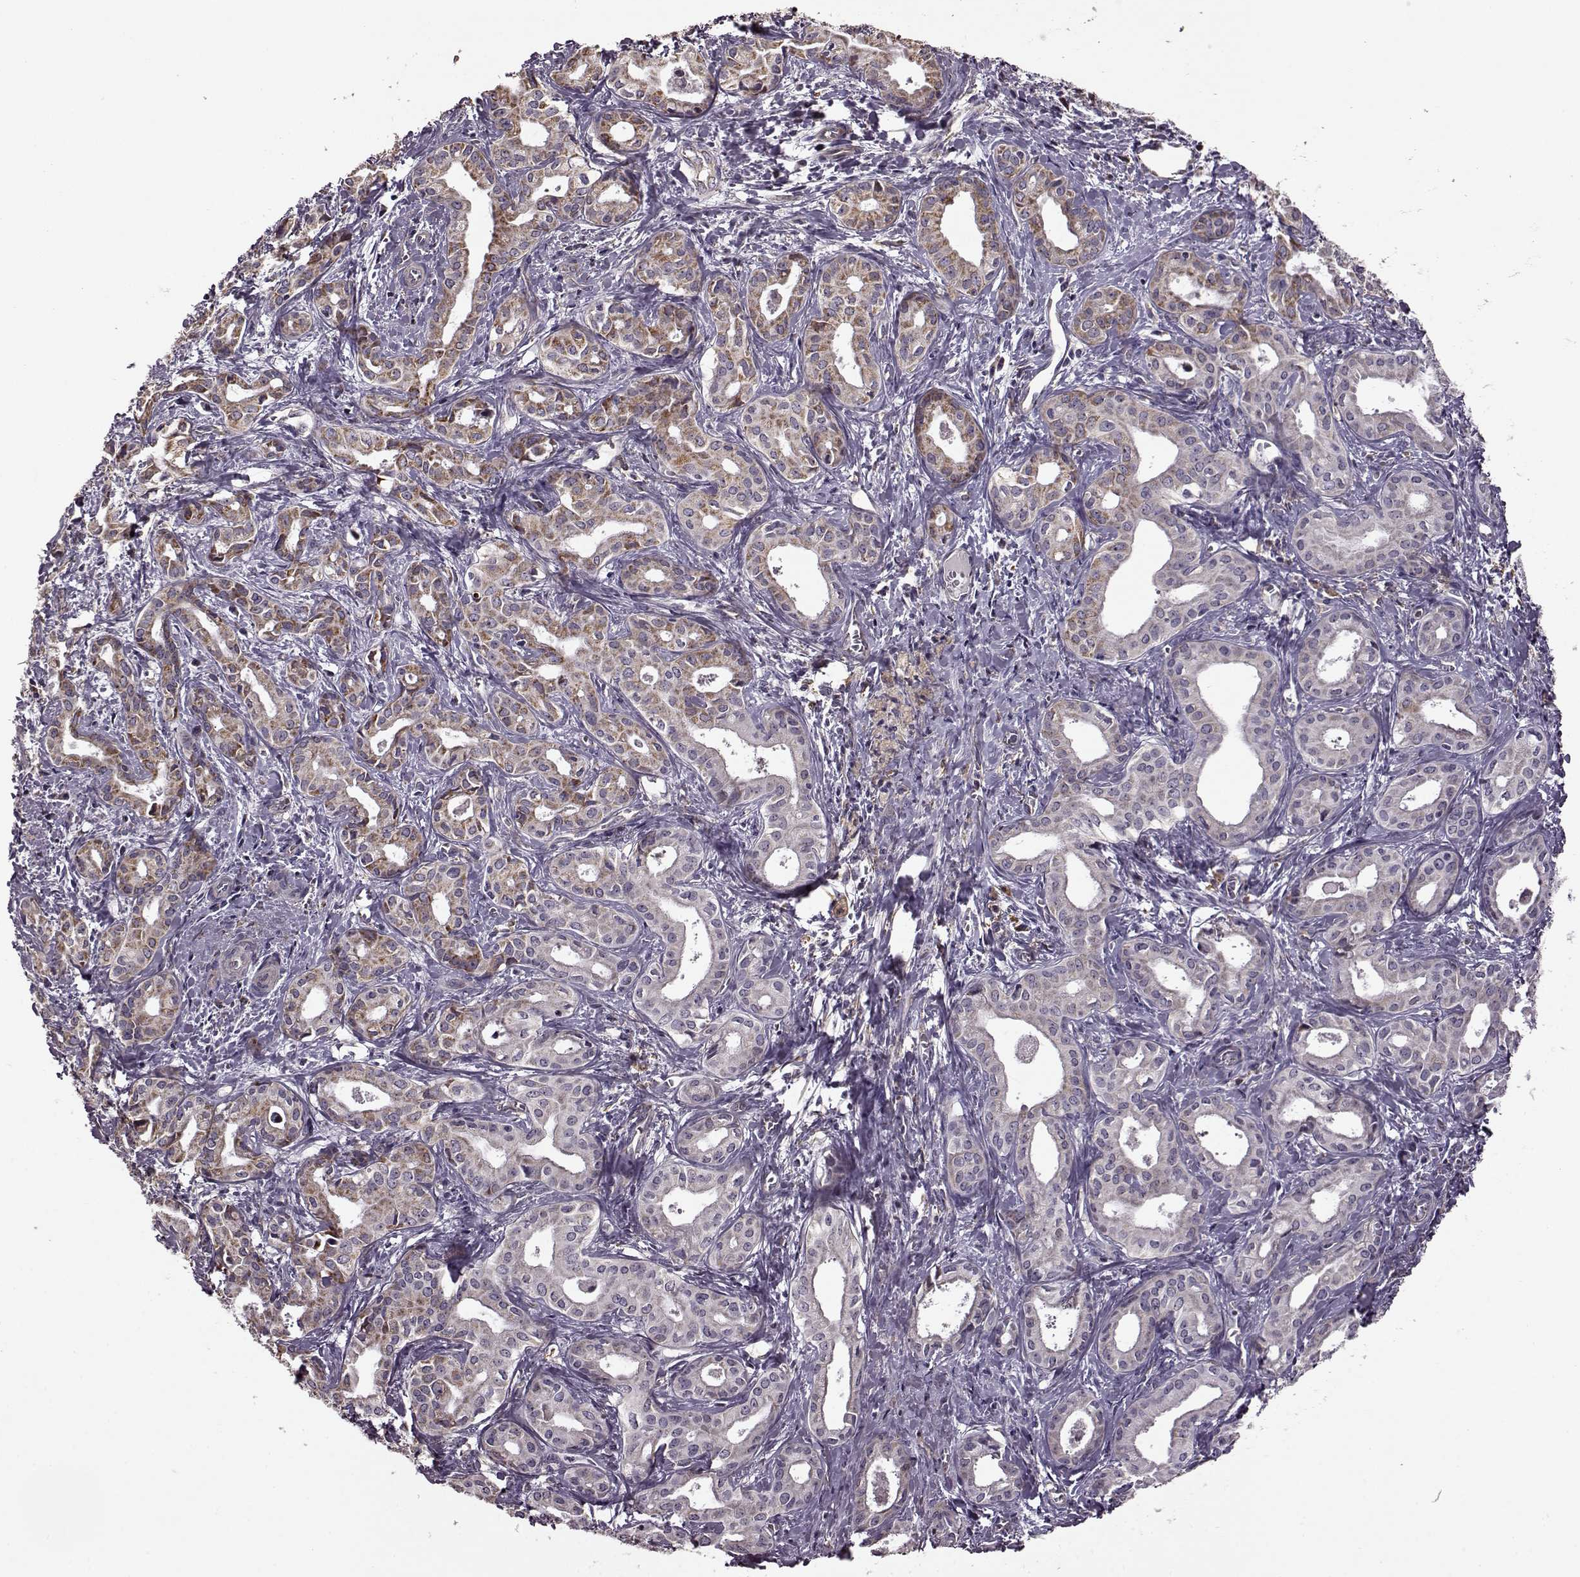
{"staining": {"intensity": "moderate", "quantity": "25%-75%", "location": "cytoplasmic/membranous"}, "tissue": "liver cancer", "cell_type": "Tumor cells", "image_type": "cancer", "snomed": [{"axis": "morphology", "description": "Cholangiocarcinoma"}, {"axis": "topography", "description": "Liver"}], "caption": "This photomicrograph exhibits cholangiocarcinoma (liver) stained with immunohistochemistry (IHC) to label a protein in brown. The cytoplasmic/membranous of tumor cells show moderate positivity for the protein. Nuclei are counter-stained blue.", "gene": "MTSS1", "patient": {"sex": "female", "age": 65}}